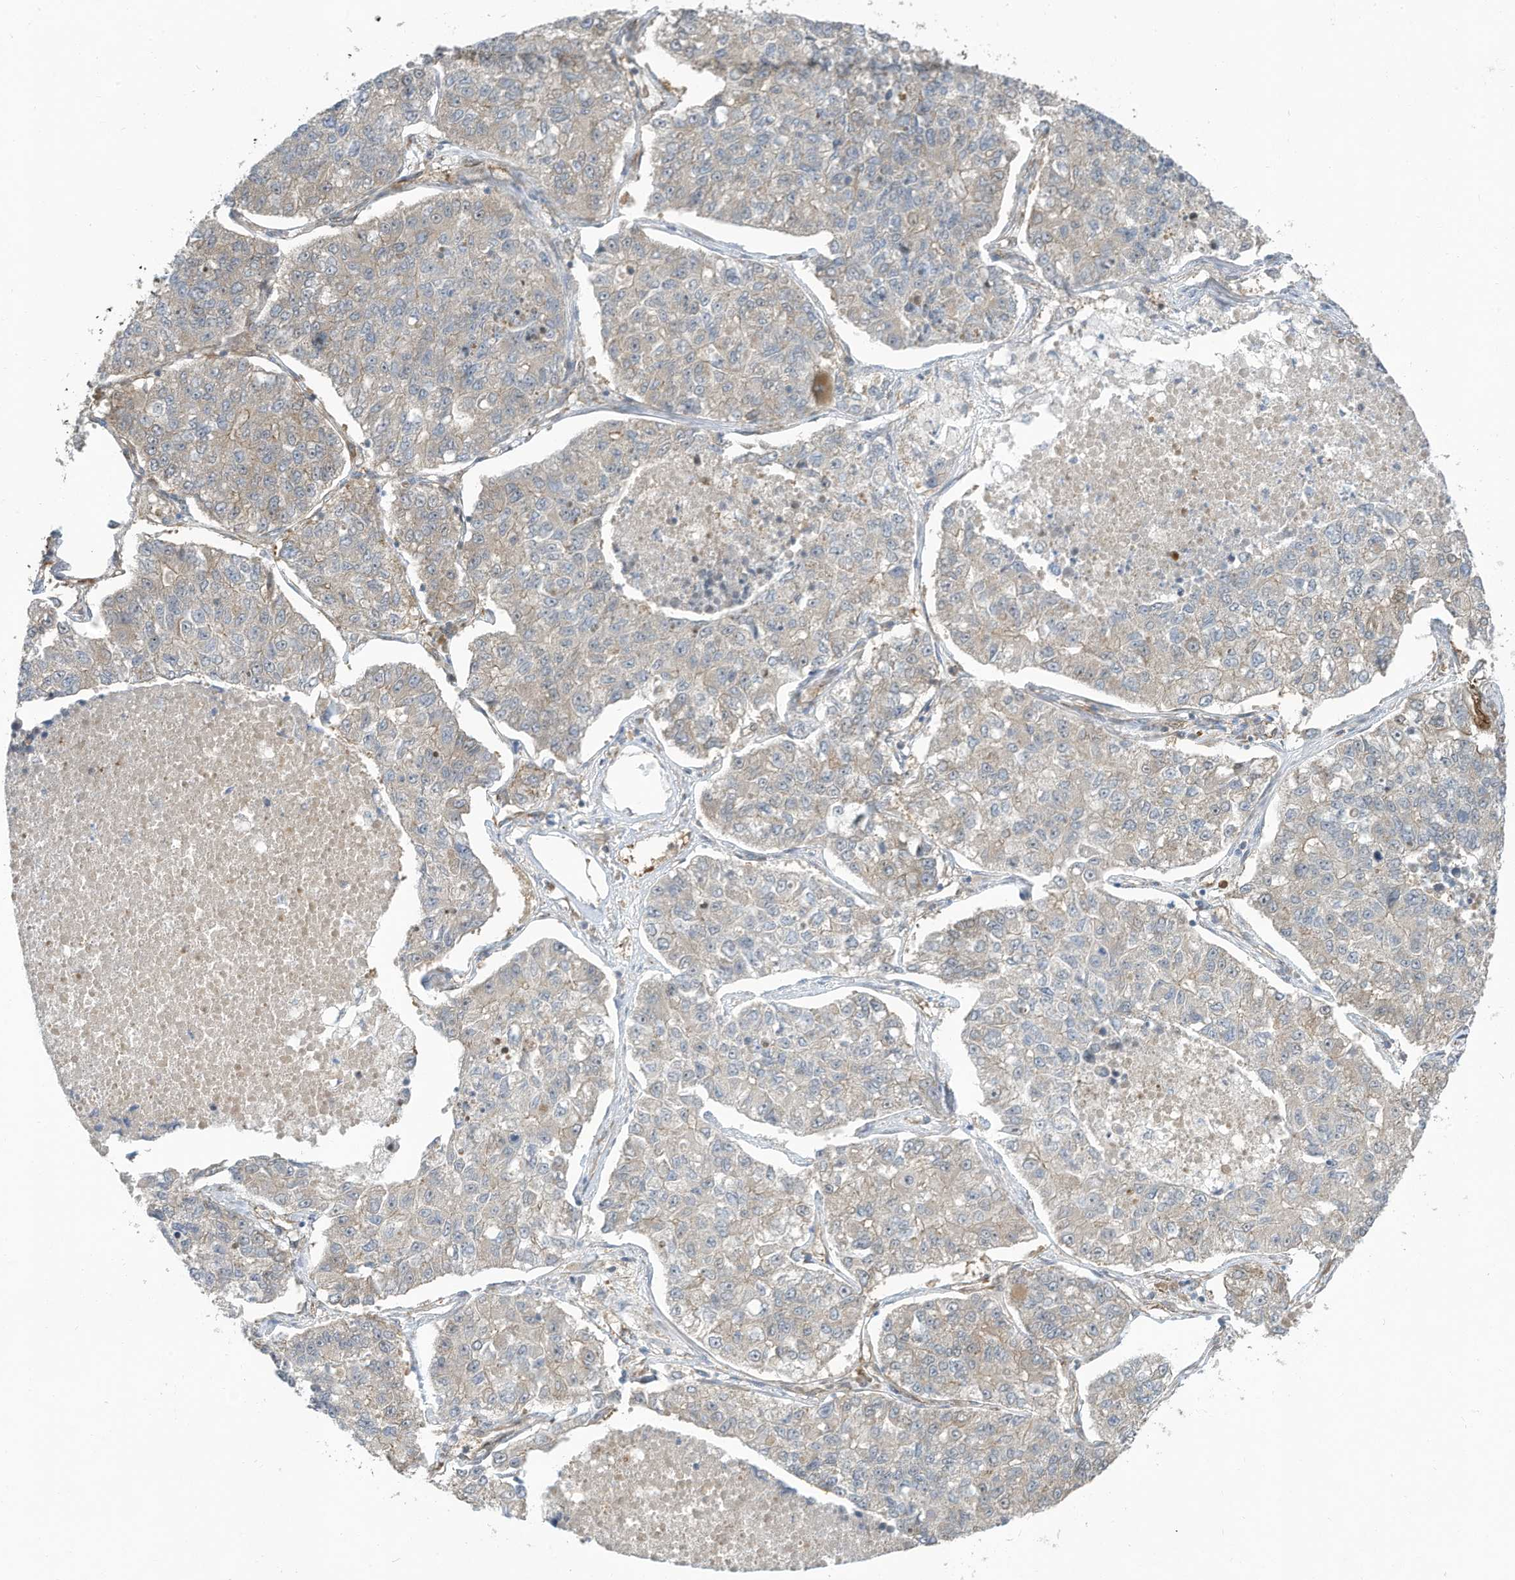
{"staining": {"intensity": "weak", "quantity": "25%-75%", "location": "cytoplasmic/membranous"}, "tissue": "lung cancer", "cell_type": "Tumor cells", "image_type": "cancer", "snomed": [{"axis": "morphology", "description": "Adenocarcinoma, NOS"}, {"axis": "topography", "description": "Lung"}], "caption": "Human lung adenocarcinoma stained with a brown dye exhibits weak cytoplasmic/membranous positive positivity in about 25%-75% of tumor cells.", "gene": "USE1", "patient": {"sex": "male", "age": 49}}